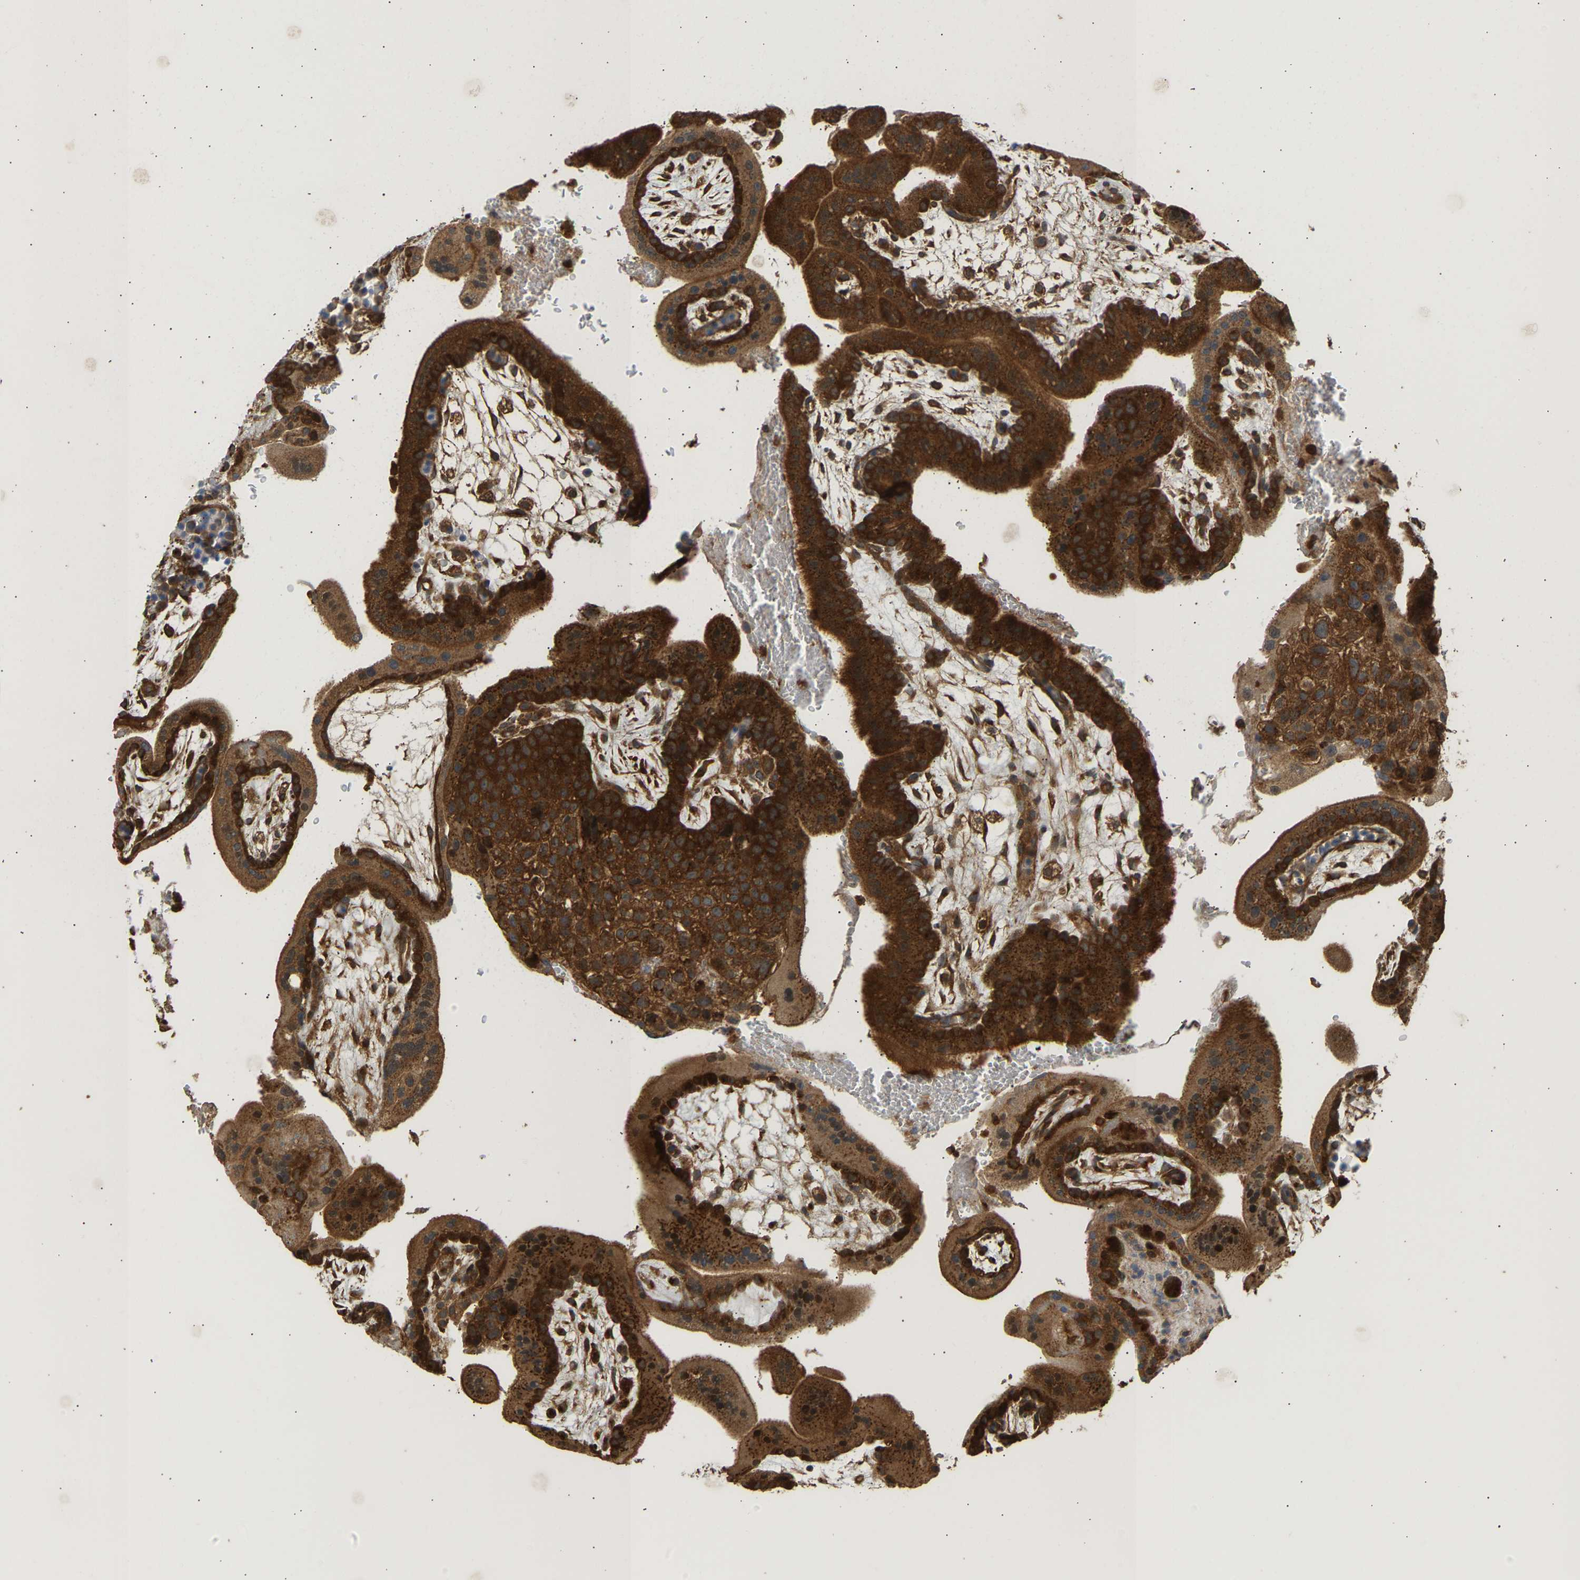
{"staining": {"intensity": "strong", "quantity": ">75%", "location": "cytoplasmic/membranous"}, "tissue": "placenta", "cell_type": "Decidual cells", "image_type": "normal", "snomed": [{"axis": "morphology", "description": "Normal tissue, NOS"}, {"axis": "topography", "description": "Placenta"}], "caption": "Strong cytoplasmic/membranous protein positivity is present in approximately >75% of decidual cells in placenta. (DAB = brown stain, brightfield microscopy at high magnification).", "gene": "ENSG00000282218", "patient": {"sex": "female", "age": 35}}